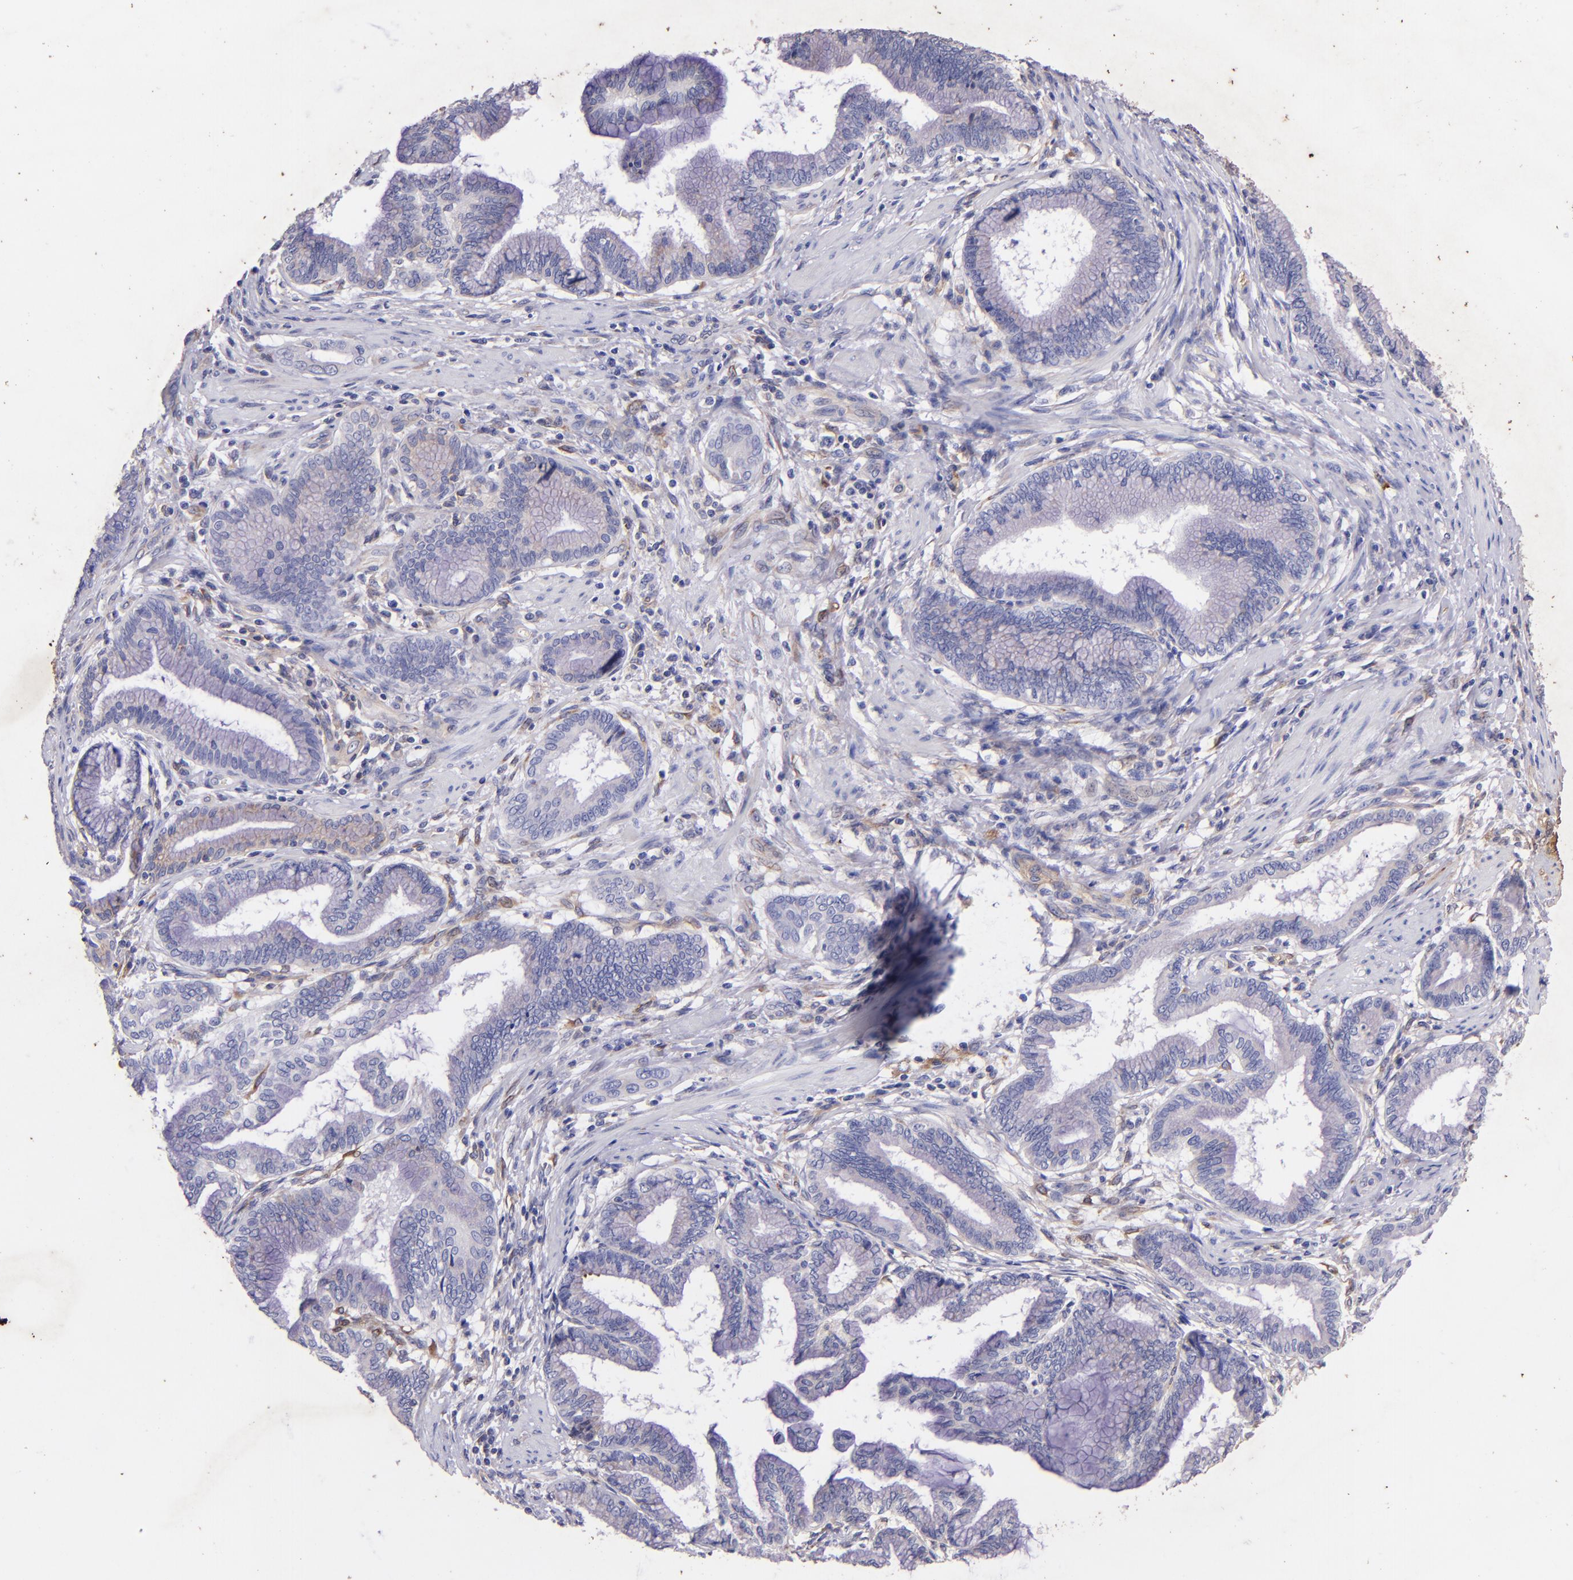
{"staining": {"intensity": "weak", "quantity": "25%-75%", "location": "cytoplasmic/membranous"}, "tissue": "pancreatic cancer", "cell_type": "Tumor cells", "image_type": "cancer", "snomed": [{"axis": "morphology", "description": "Adenocarcinoma, NOS"}, {"axis": "topography", "description": "Pancreas"}], "caption": "Brown immunohistochemical staining in human pancreatic cancer (adenocarcinoma) displays weak cytoplasmic/membranous positivity in about 25%-75% of tumor cells.", "gene": "RET", "patient": {"sex": "female", "age": 64}}